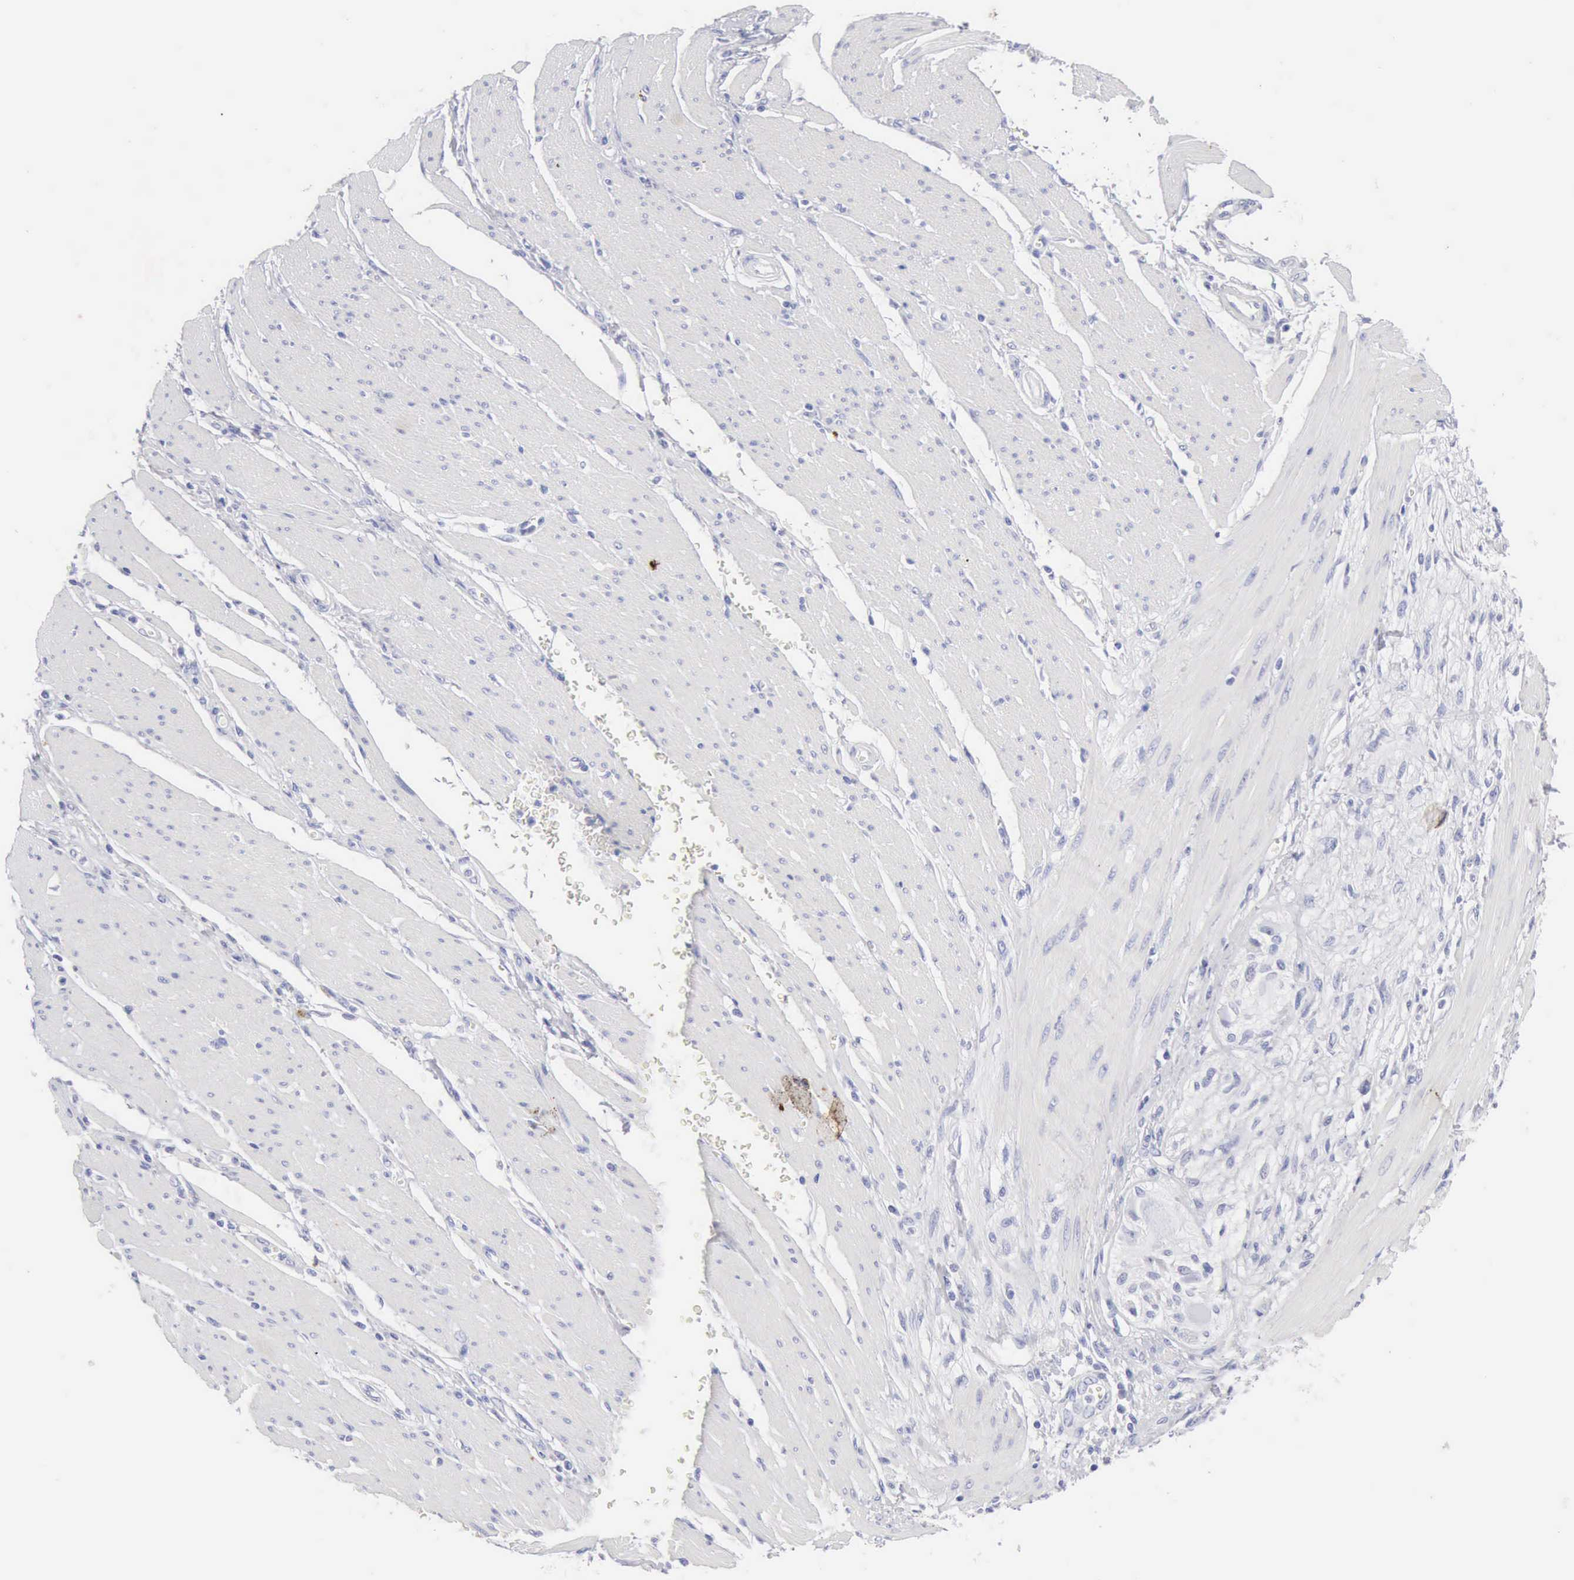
{"staining": {"intensity": "negative", "quantity": "none", "location": "none"}, "tissue": "pancreatic cancer", "cell_type": "Tumor cells", "image_type": "cancer", "snomed": [{"axis": "morphology", "description": "Adenocarcinoma, NOS"}, {"axis": "topography", "description": "Pancreas"}], "caption": "Immunohistochemistry image of human pancreatic adenocarcinoma stained for a protein (brown), which reveals no staining in tumor cells.", "gene": "KRT10", "patient": {"sex": "female", "age": 70}}